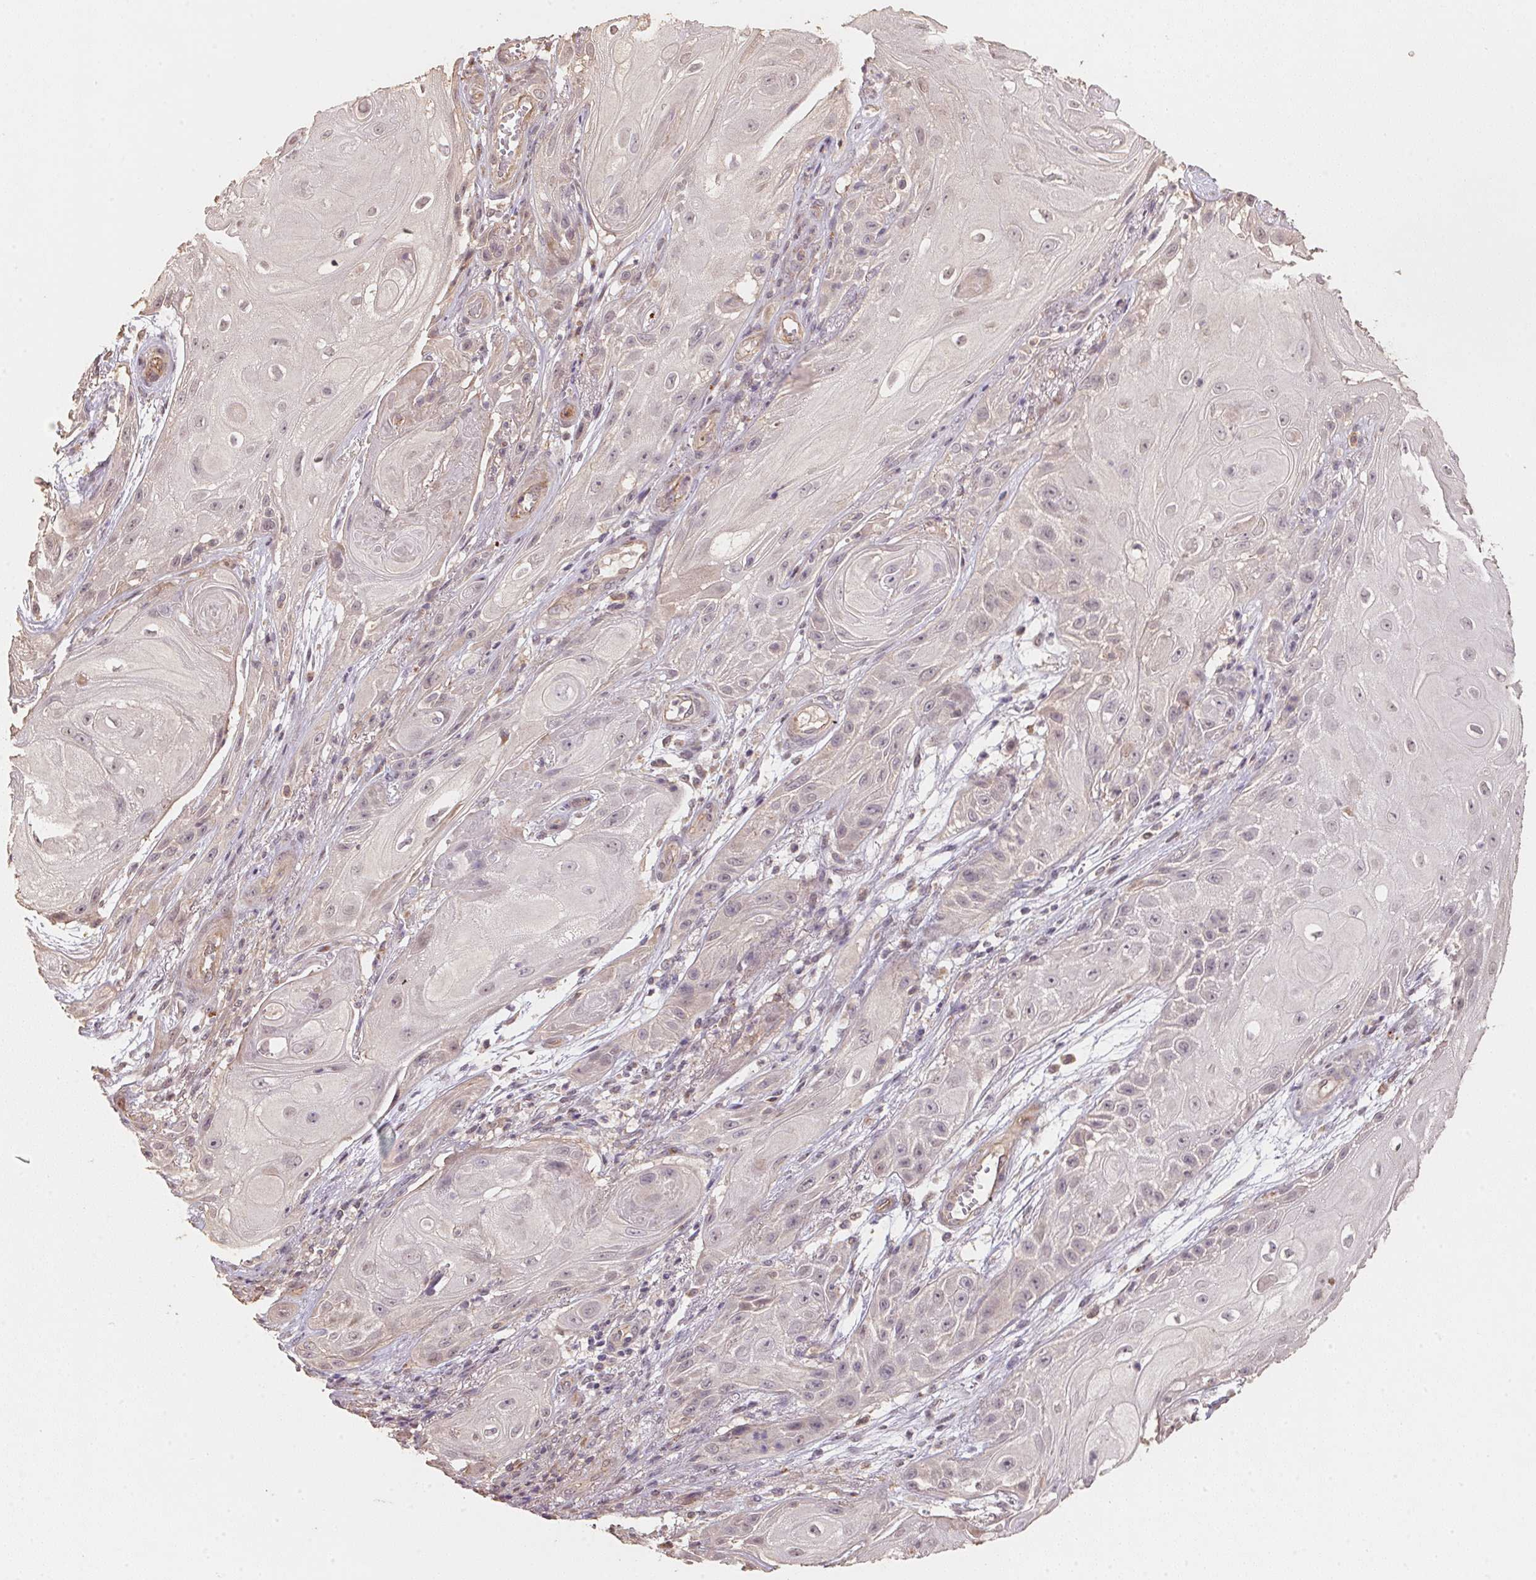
{"staining": {"intensity": "negative", "quantity": "none", "location": "none"}, "tissue": "skin cancer", "cell_type": "Tumor cells", "image_type": "cancer", "snomed": [{"axis": "morphology", "description": "Squamous cell carcinoma, NOS"}, {"axis": "topography", "description": "Skin"}], "caption": "High magnification brightfield microscopy of skin cancer stained with DAB (brown) and counterstained with hematoxylin (blue): tumor cells show no significant positivity.", "gene": "TMEM222", "patient": {"sex": "male", "age": 62}}